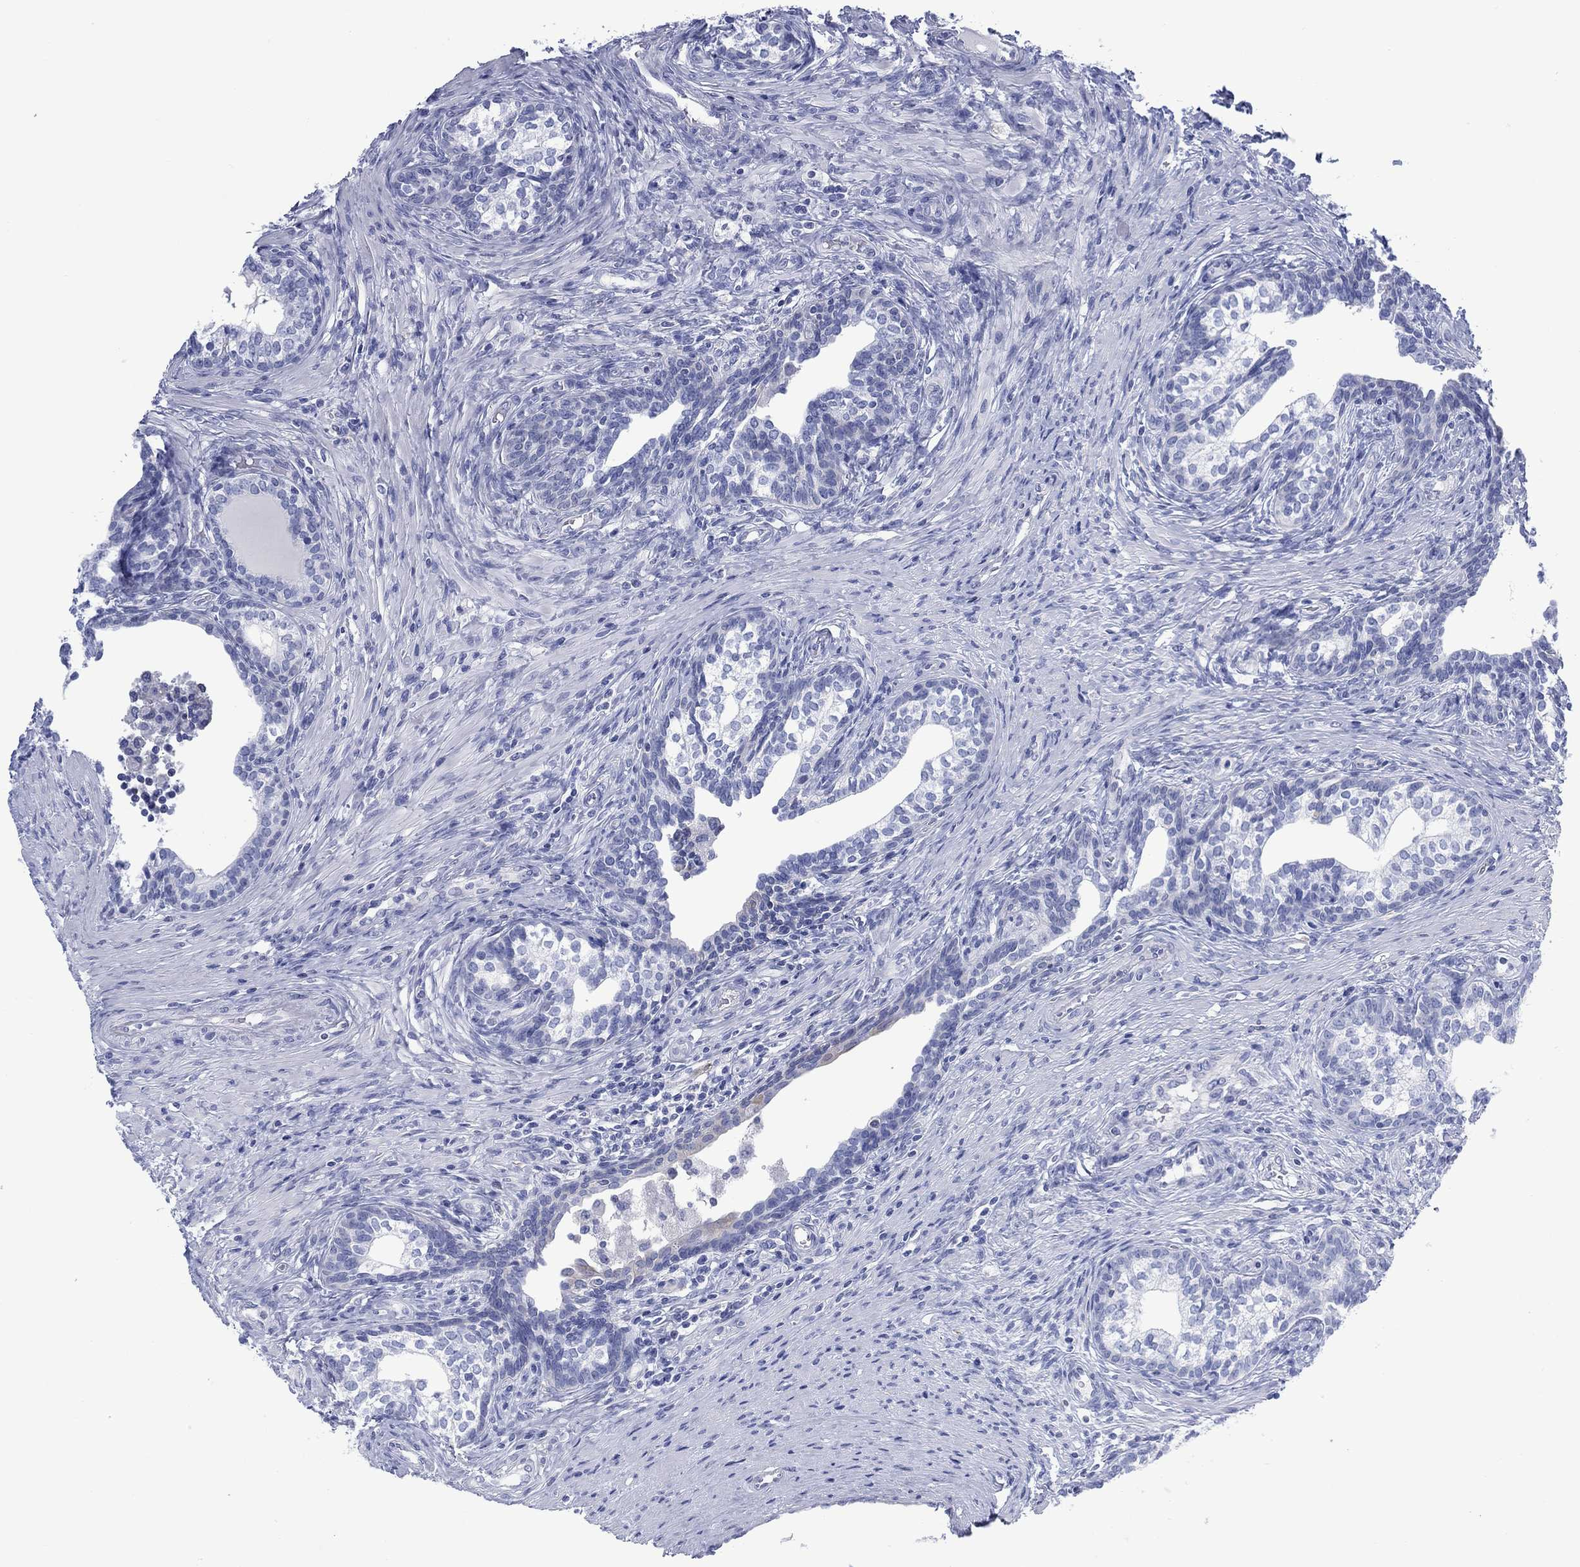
{"staining": {"intensity": "negative", "quantity": "none", "location": "none"}, "tissue": "prostate cancer", "cell_type": "Tumor cells", "image_type": "cancer", "snomed": [{"axis": "morphology", "description": "Adenocarcinoma, NOS"}, {"axis": "morphology", "description": "Adenocarcinoma, High grade"}, {"axis": "topography", "description": "Prostate"}], "caption": "Photomicrograph shows no protein expression in tumor cells of prostate adenocarcinoma (high-grade) tissue.", "gene": "DDI1", "patient": {"sex": "male", "age": 61}}